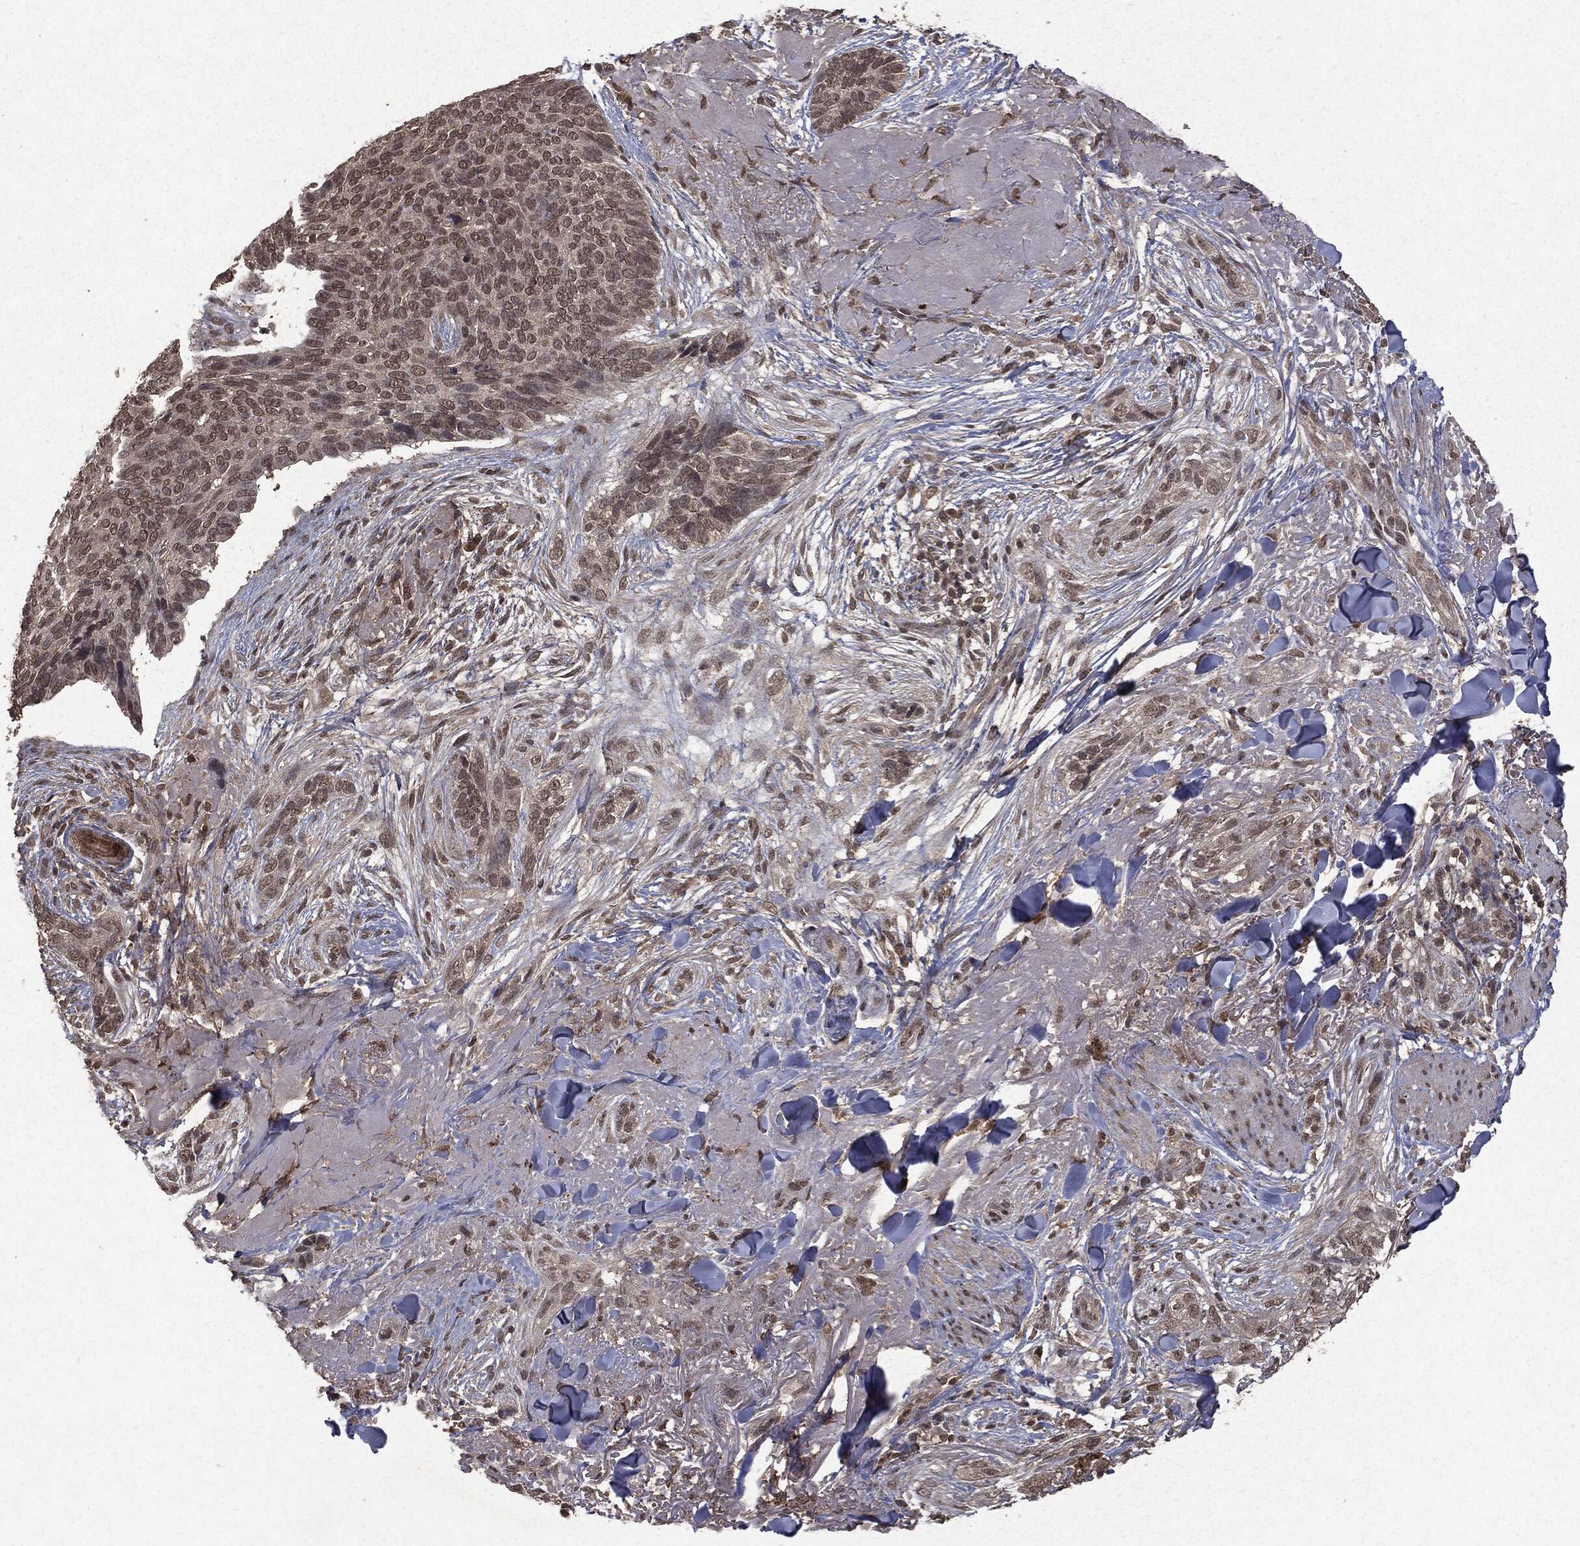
{"staining": {"intensity": "weak", "quantity": ">75%", "location": "nuclear"}, "tissue": "skin cancer", "cell_type": "Tumor cells", "image_type": "cancer", "snomed": [{"axis": "morphology", "description": "Basal cell carcinoma"}, {"axis": "topography", "description": "Skin"}], "caption": "Protein staining reveals weak nuclear expression in approximately >75% of tumor cells in basal cell carcinoma (skin). The protein of interest is shown in brown color, while the nuclei are stained blue.", "gene": "PEBP1", "patient": {"sex": "male", "age": 91}}